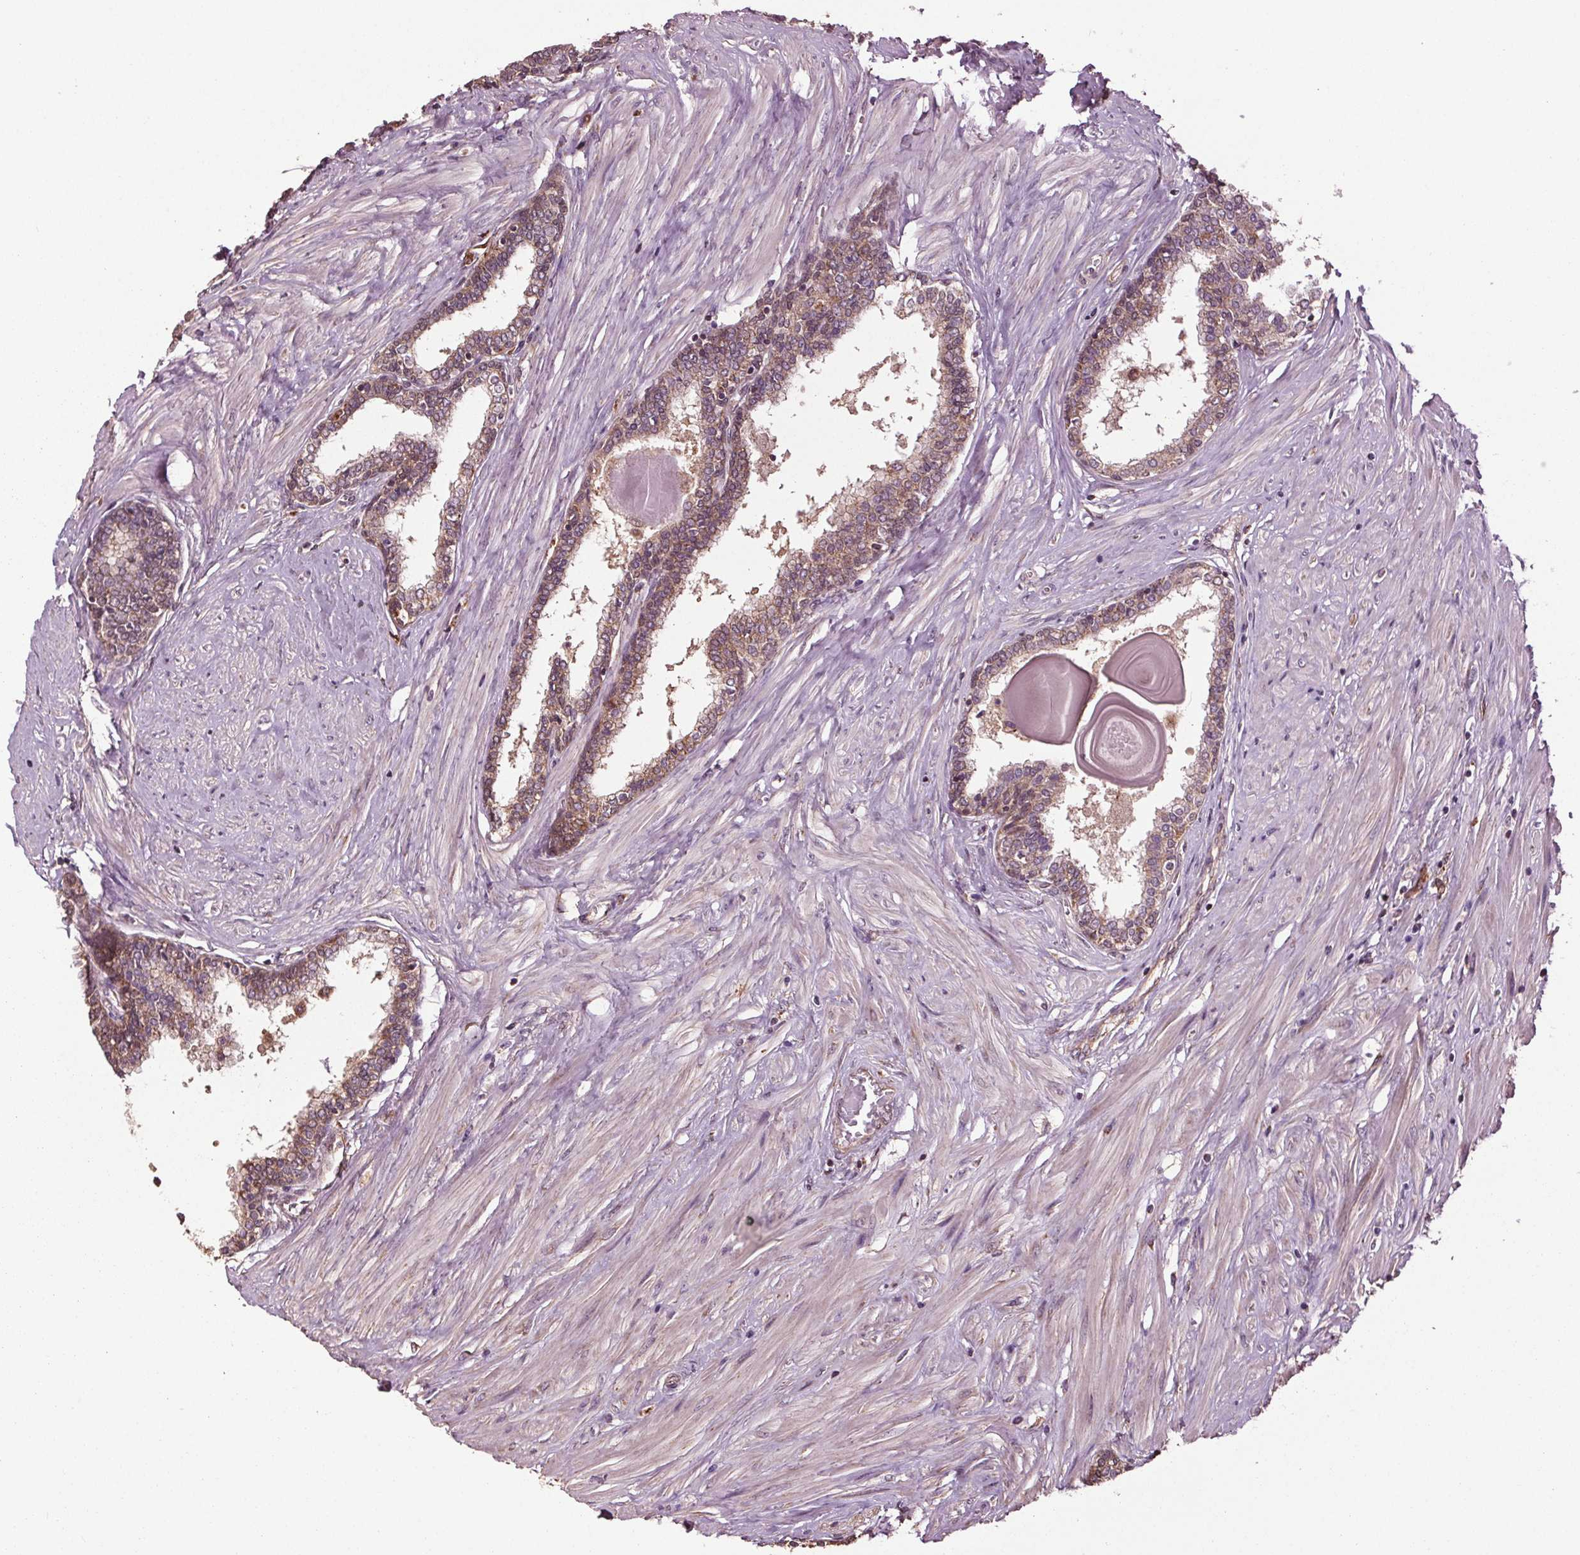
{"staining": {"intensity": "weak", "quantity": "25%-75%", "location": "cytoplasmic/membranous"}, "tissue": "prostate", "cell_type": "Glandular cells", "image_type": "normal", "snomed": [{"axis": "morphology", "description": "Normal tissue, NOS"}, {"axis": "topography", "description": "Prostate"}], "caption": "Normal prostate shows weak cytoplasmic/membranous positivity in approximately 25%-75% of glandular cells, visualized by immunohistochemistry. (IHC, brightfield microscopy, high magnification).", "gene": "RNPEP", "patient": {"sex": "male", "age": 55}}